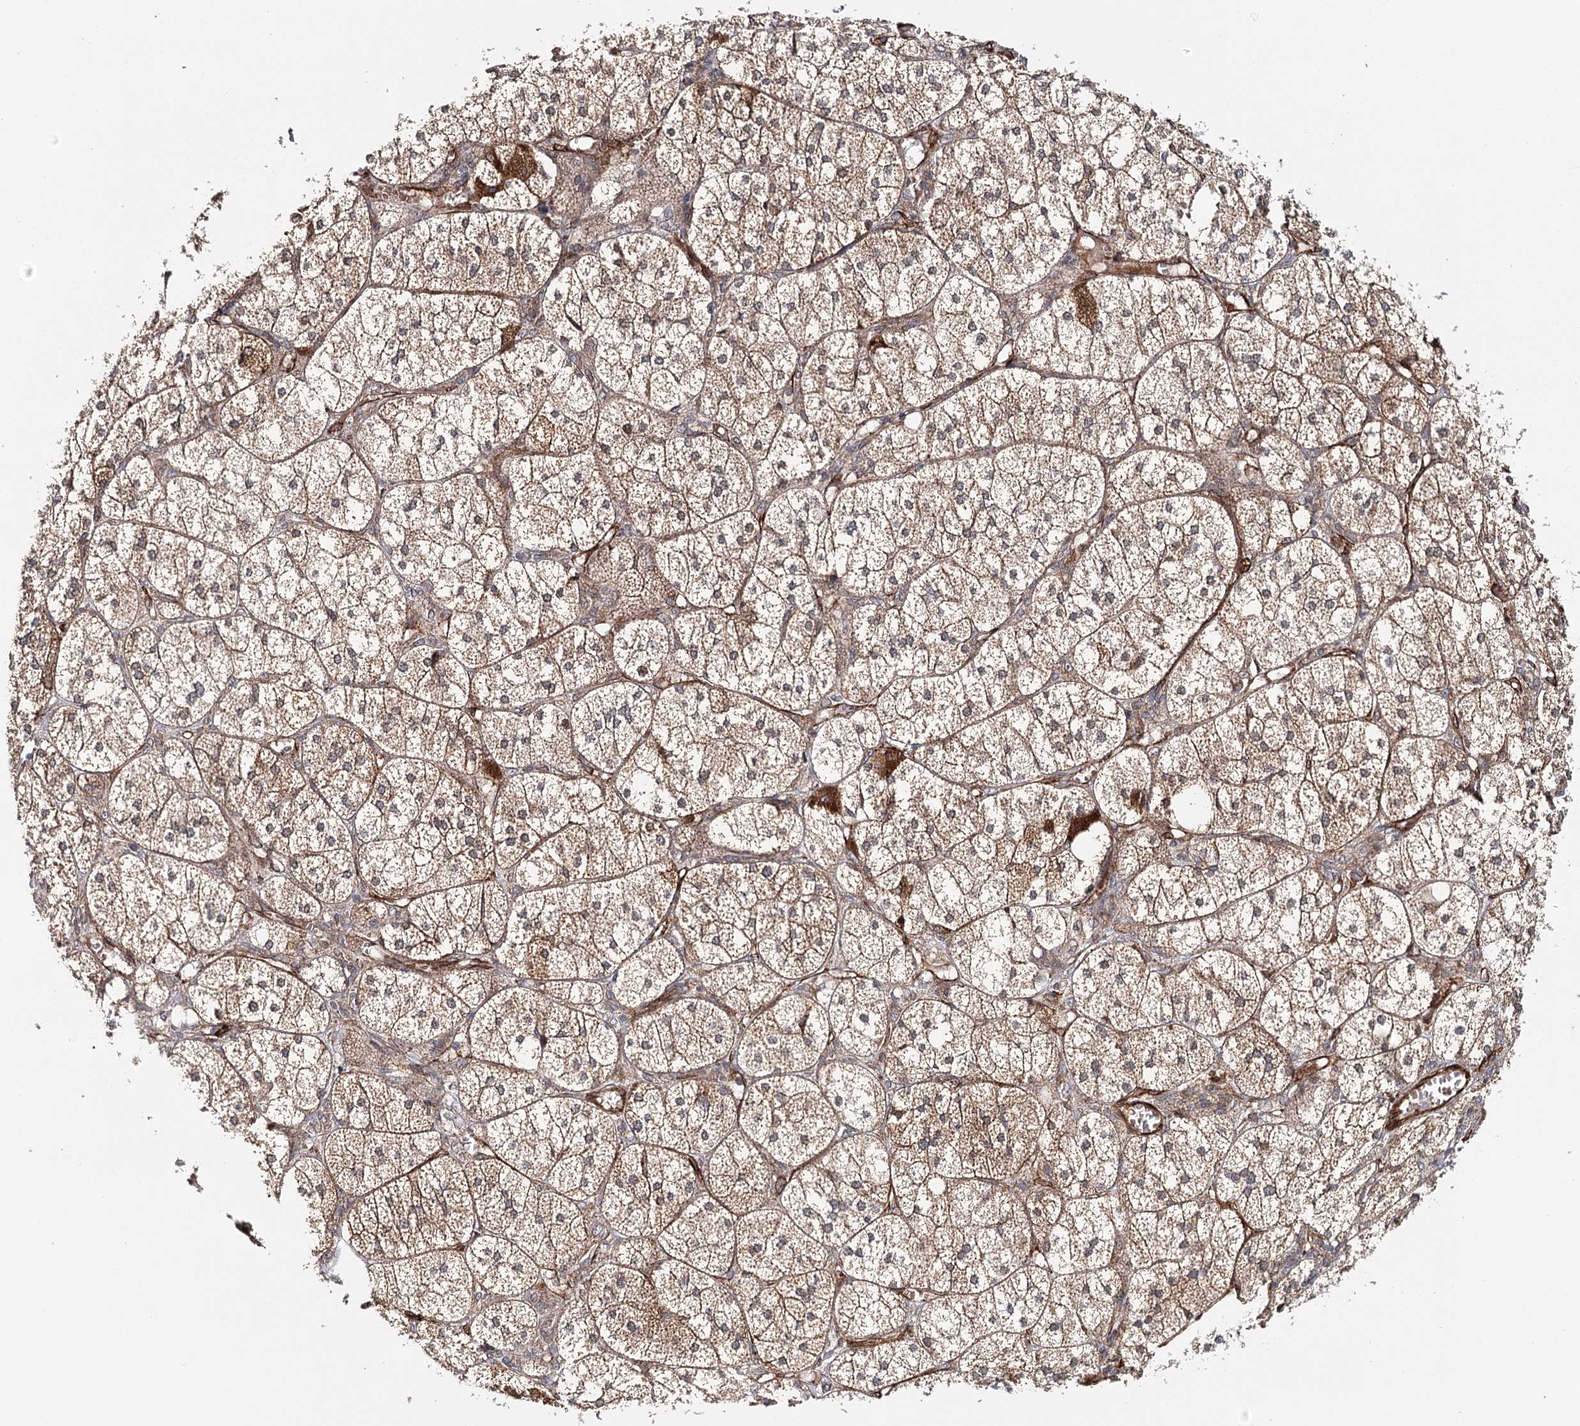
{"staining": {"intensity": "moderate", "quantity": ">75%", "location": "cytoplasmic/membranous"}, "tissue": "adrenal gland", "cell_type": "Glandular cells", "image_type": "normal", "snomed": [{"axis": "morphology", "description": "Normal tissue, NOS"}, {"axis": "topography", "description": "Adrenal gland"}], "caption": "A histopathology image of human adrenal gland stained for a protein demonstrates moderate cytoplasmic/membranous brown staining in glandular cells.", "gene": "MKNK1", "patient": {"sex": "female", "age": 61}}